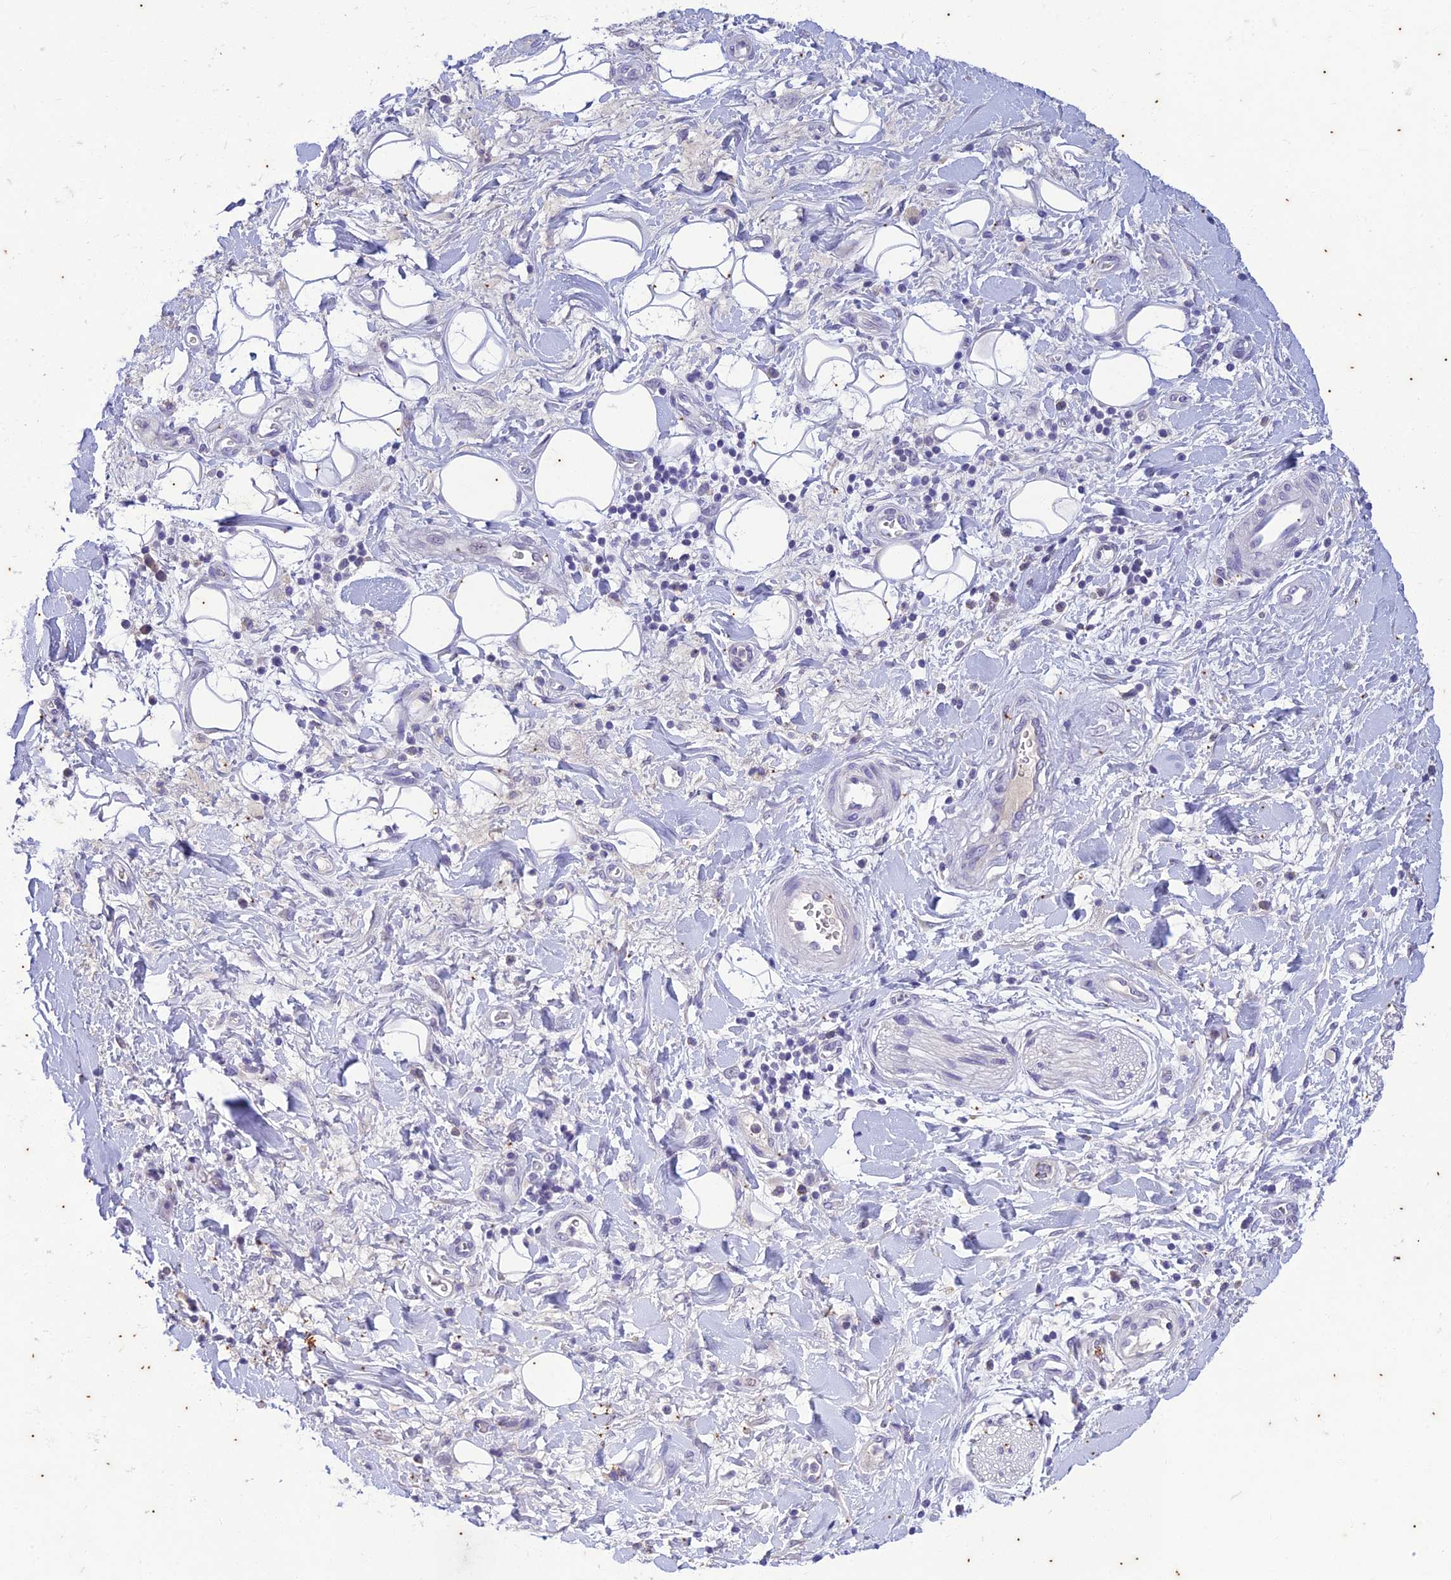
{"staining": {"intensity": "negative", "quantity": "none", "location": "none"}, "tissue": "adipose tissue", "cell_type": "Adipocytes", "image_type": "normal", "snomed": [{"axis": "morphology", "description": "Normal tissue, NOS"}, {"axis": "morphology", "description": "Adenocarcinoma, NOS"}, {"axis": "topography", "description": "Pancreas"}, {"axis": "topography", "description": "Peripheral nerve tissue"}], "caption": "DAB immunohistochemical staining of benign adipose tissue reveals no significant positivity in adipocytes.", "gene": "TMEM40", "patient": {"sex": "male", "age": 59}}